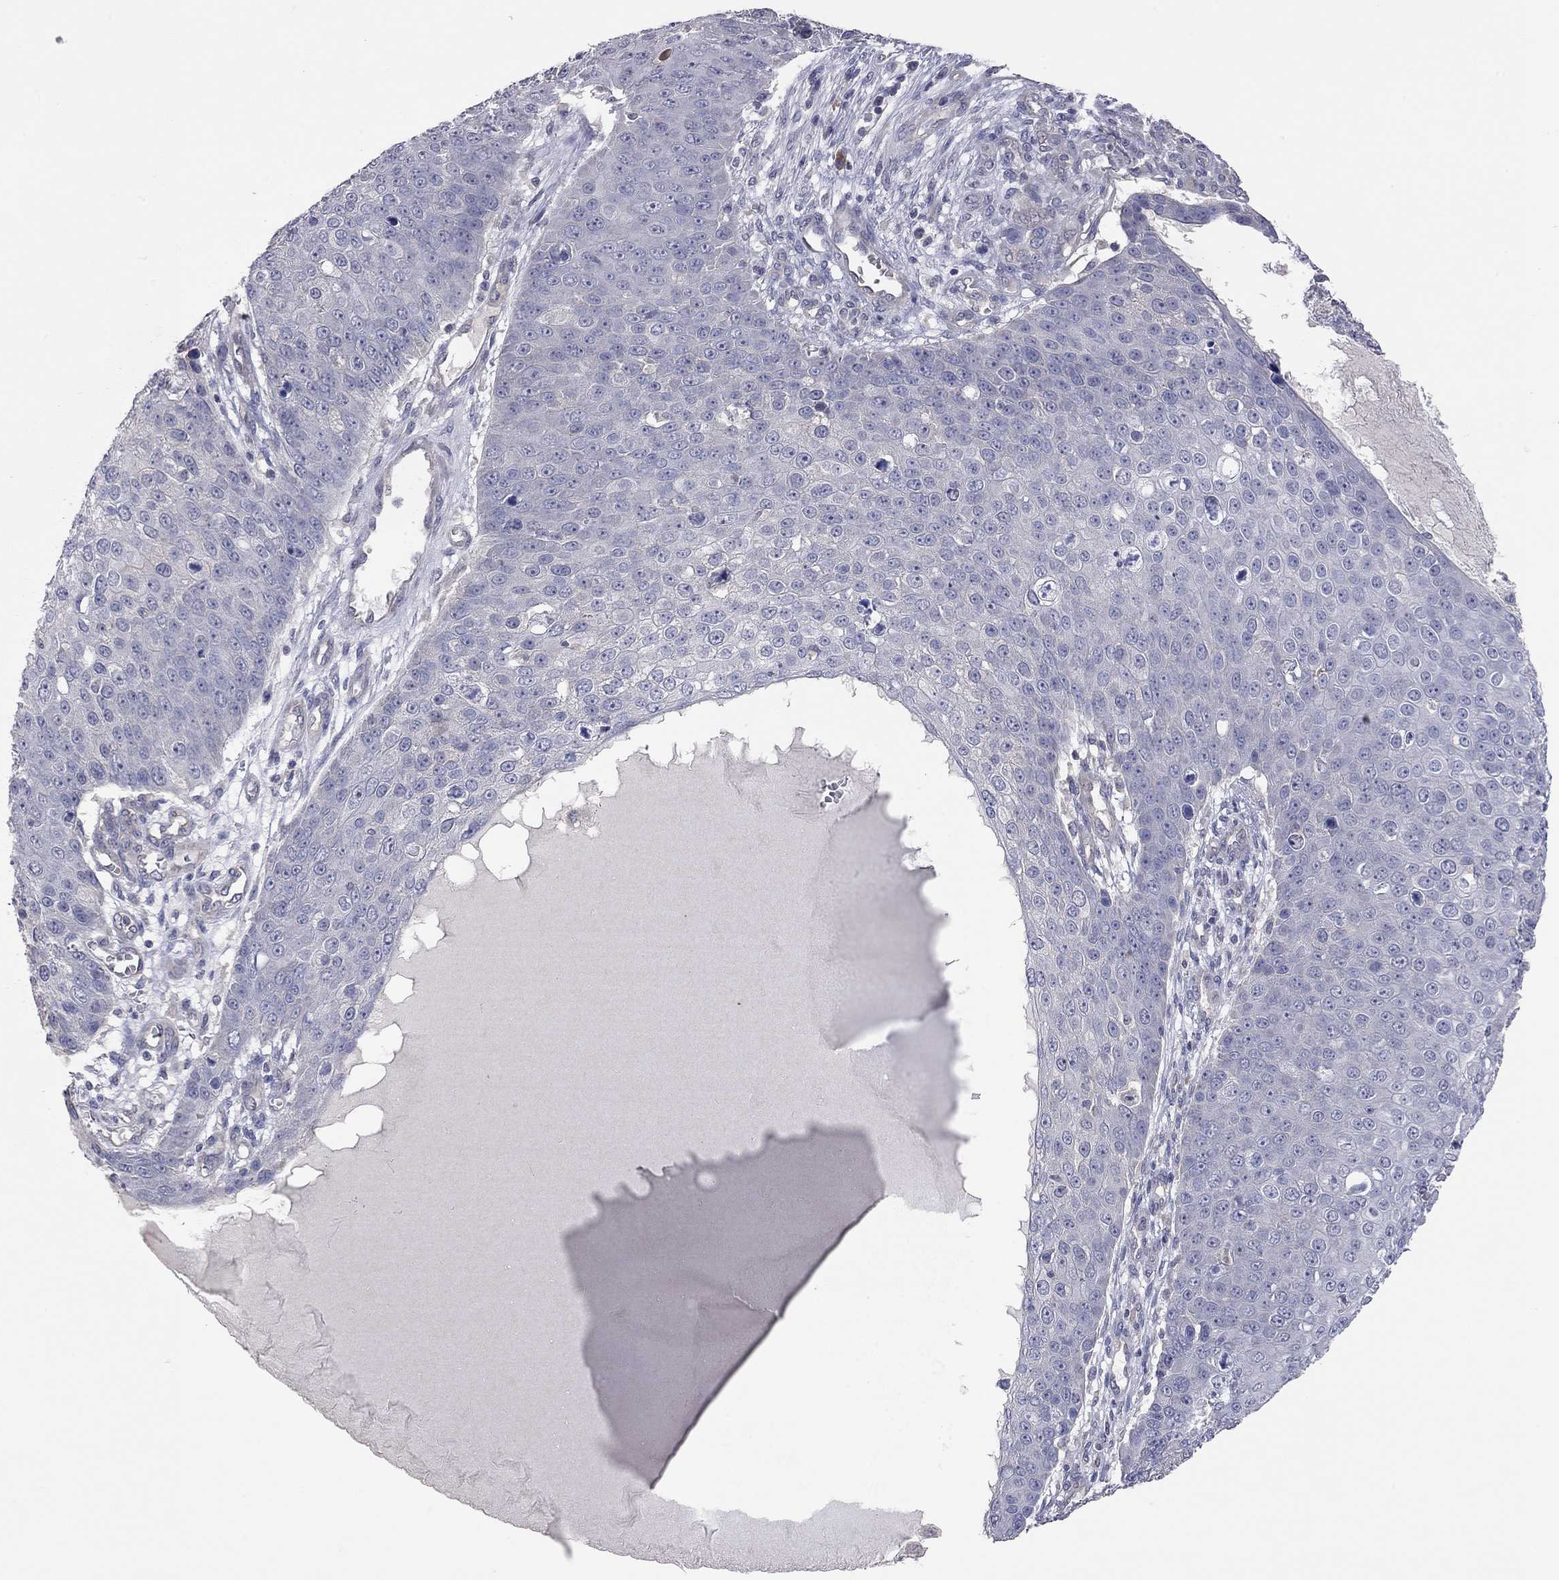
{"staining": {"intensity": "negative", "quantity": "none", "location": "none"}, "tissue": "skin cancer", "cell_type": "Tumor cells", "image_type": "cancer", "snomed": [{"axis": "morphology", "description": "Squamous cell carcinoma, NOS"}, {"axis": "topography", "description": "Skin"}], "caption": "Tumor cells are negative for brown protein staining in skin cancer. Nuclei are stained in blue.", "gene": "KCNB1", "patient": {"sex": "male", "age": 71}}